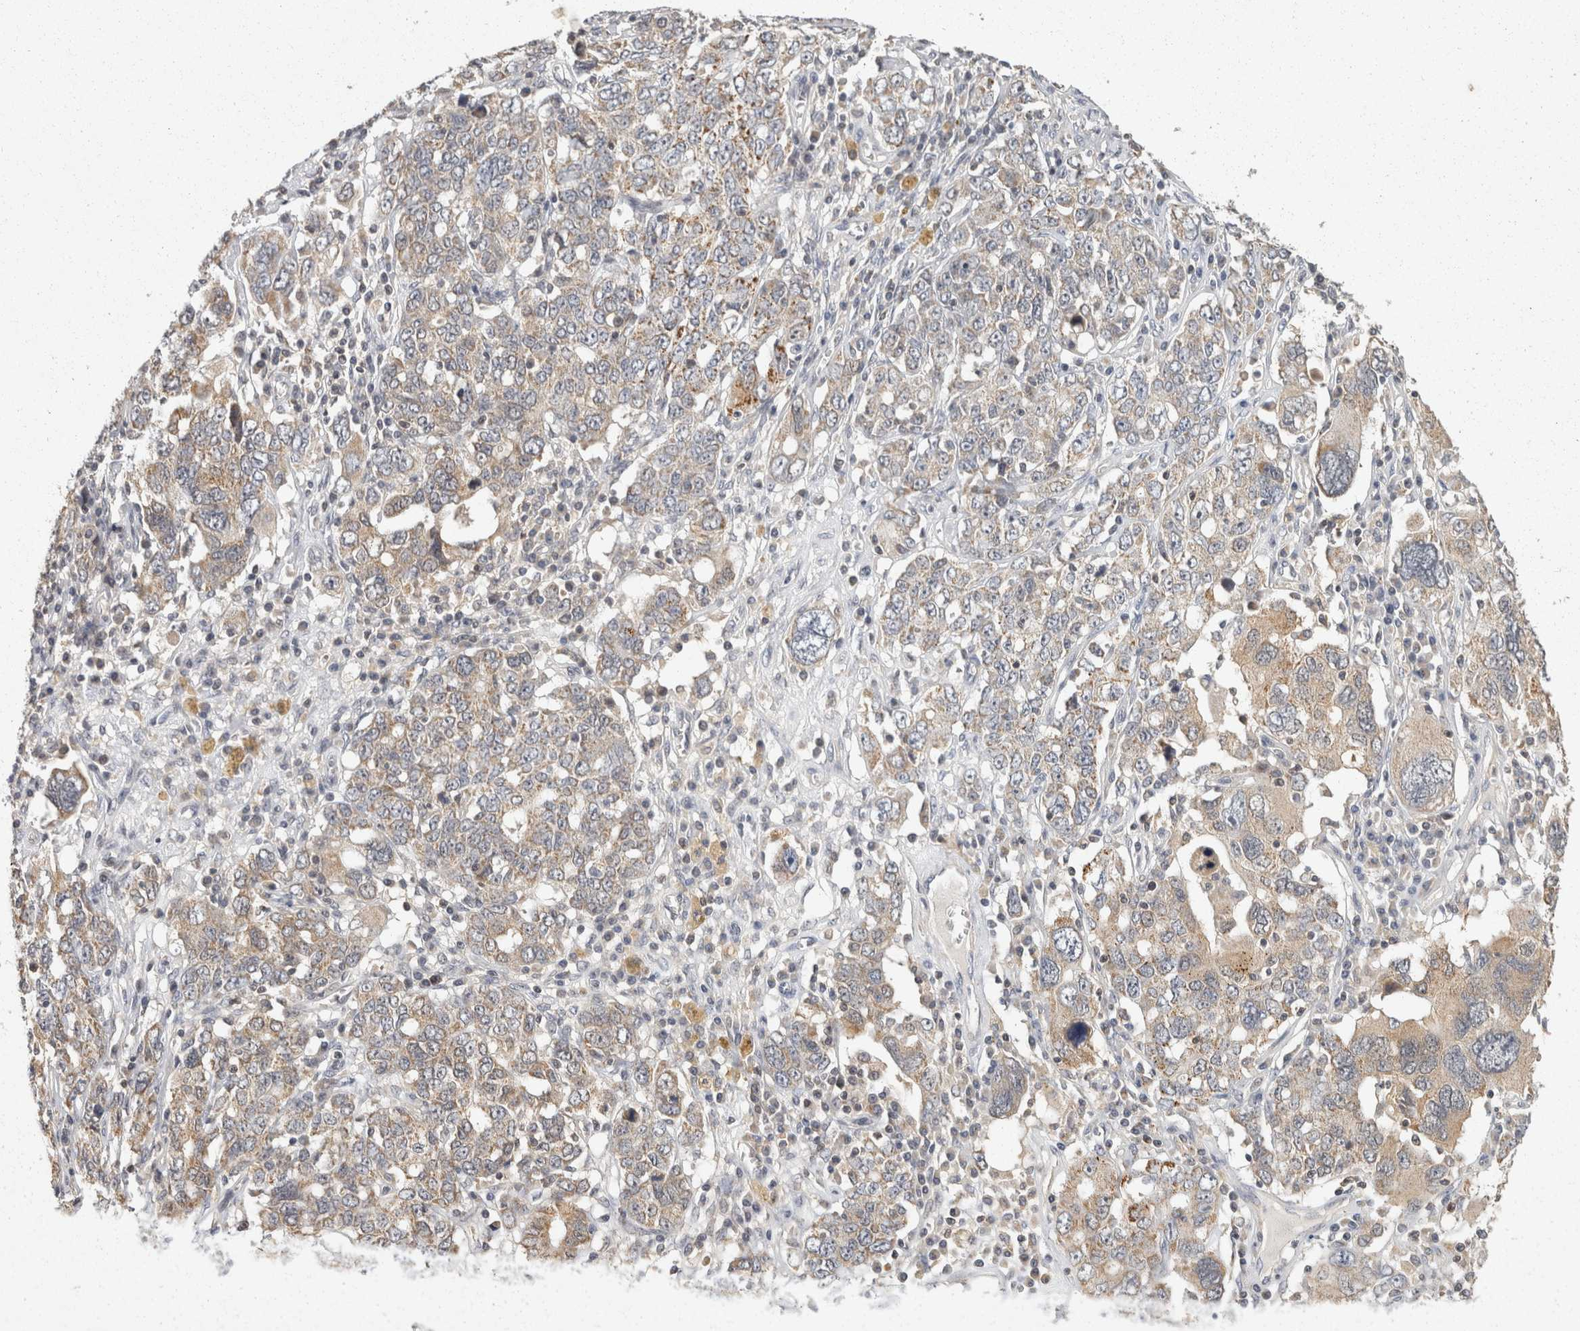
{"staining": {"intensity": "moderate", "quantity": "25%-75%", "location": "cytoplasmic/membranous"}, "tissue": "ovarian cancer", "cell_type": "Tumor cells", "image_type": "cancer", "snomed": [{"axis": "morphology", "description": "Carcinoma, endometroid"}, {"axis": "topography", "description": "Ovary"}], "caption": "Ovarian endometroid carcinoma stained for a protein exhibits moderate cytoplasmic/membranous positivity in tumor cells.", "gene": "ACAT2", "patient": {"sex": "female", "age": 62}}